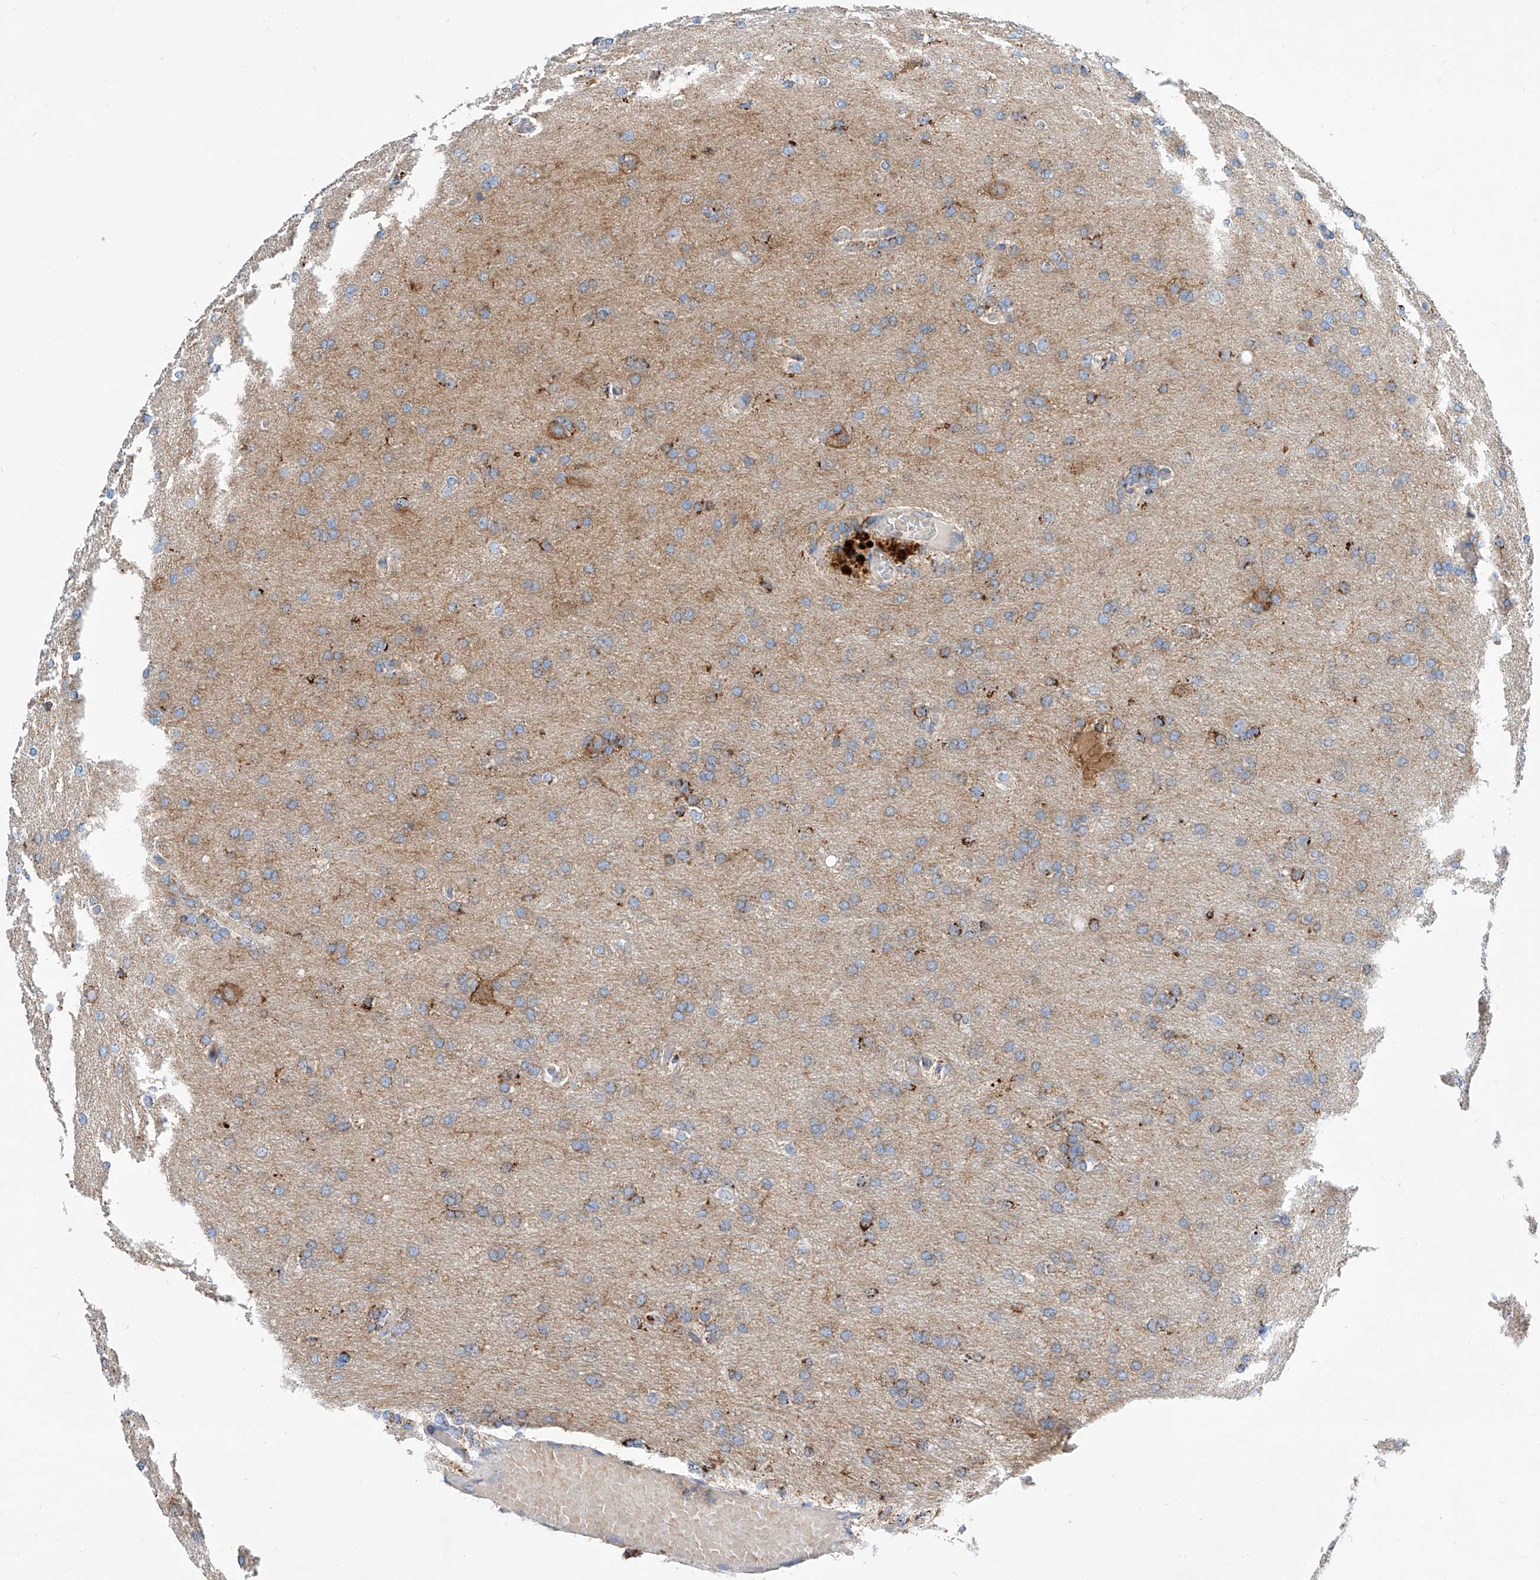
{"staining": {"intensity": "weak", "quantity": "25%-75%", "location": "cytoplasmic/membranous"}, "tissue": "glioma", "cell_type": "Tumor cells", "image_type": "cancer", "snomed": [{"axis": "morphology", "description": "Glioma, malignant, High grade"}, {"axis": "topography", "description": "Cerebral cortex"}], "caption": "The micrograph demonstrates a brown stain indicating the presence of a protein in the cytoplasmic/membranous of tumor cells in malignant glioma (high-grade). The staining is performed using DAB brown chromogen to label protein expression. The nuclei are counter-stained blue using hematoxylin.", "gene": "CPNE5", "patient": {"sex": "female", "age": 36}}